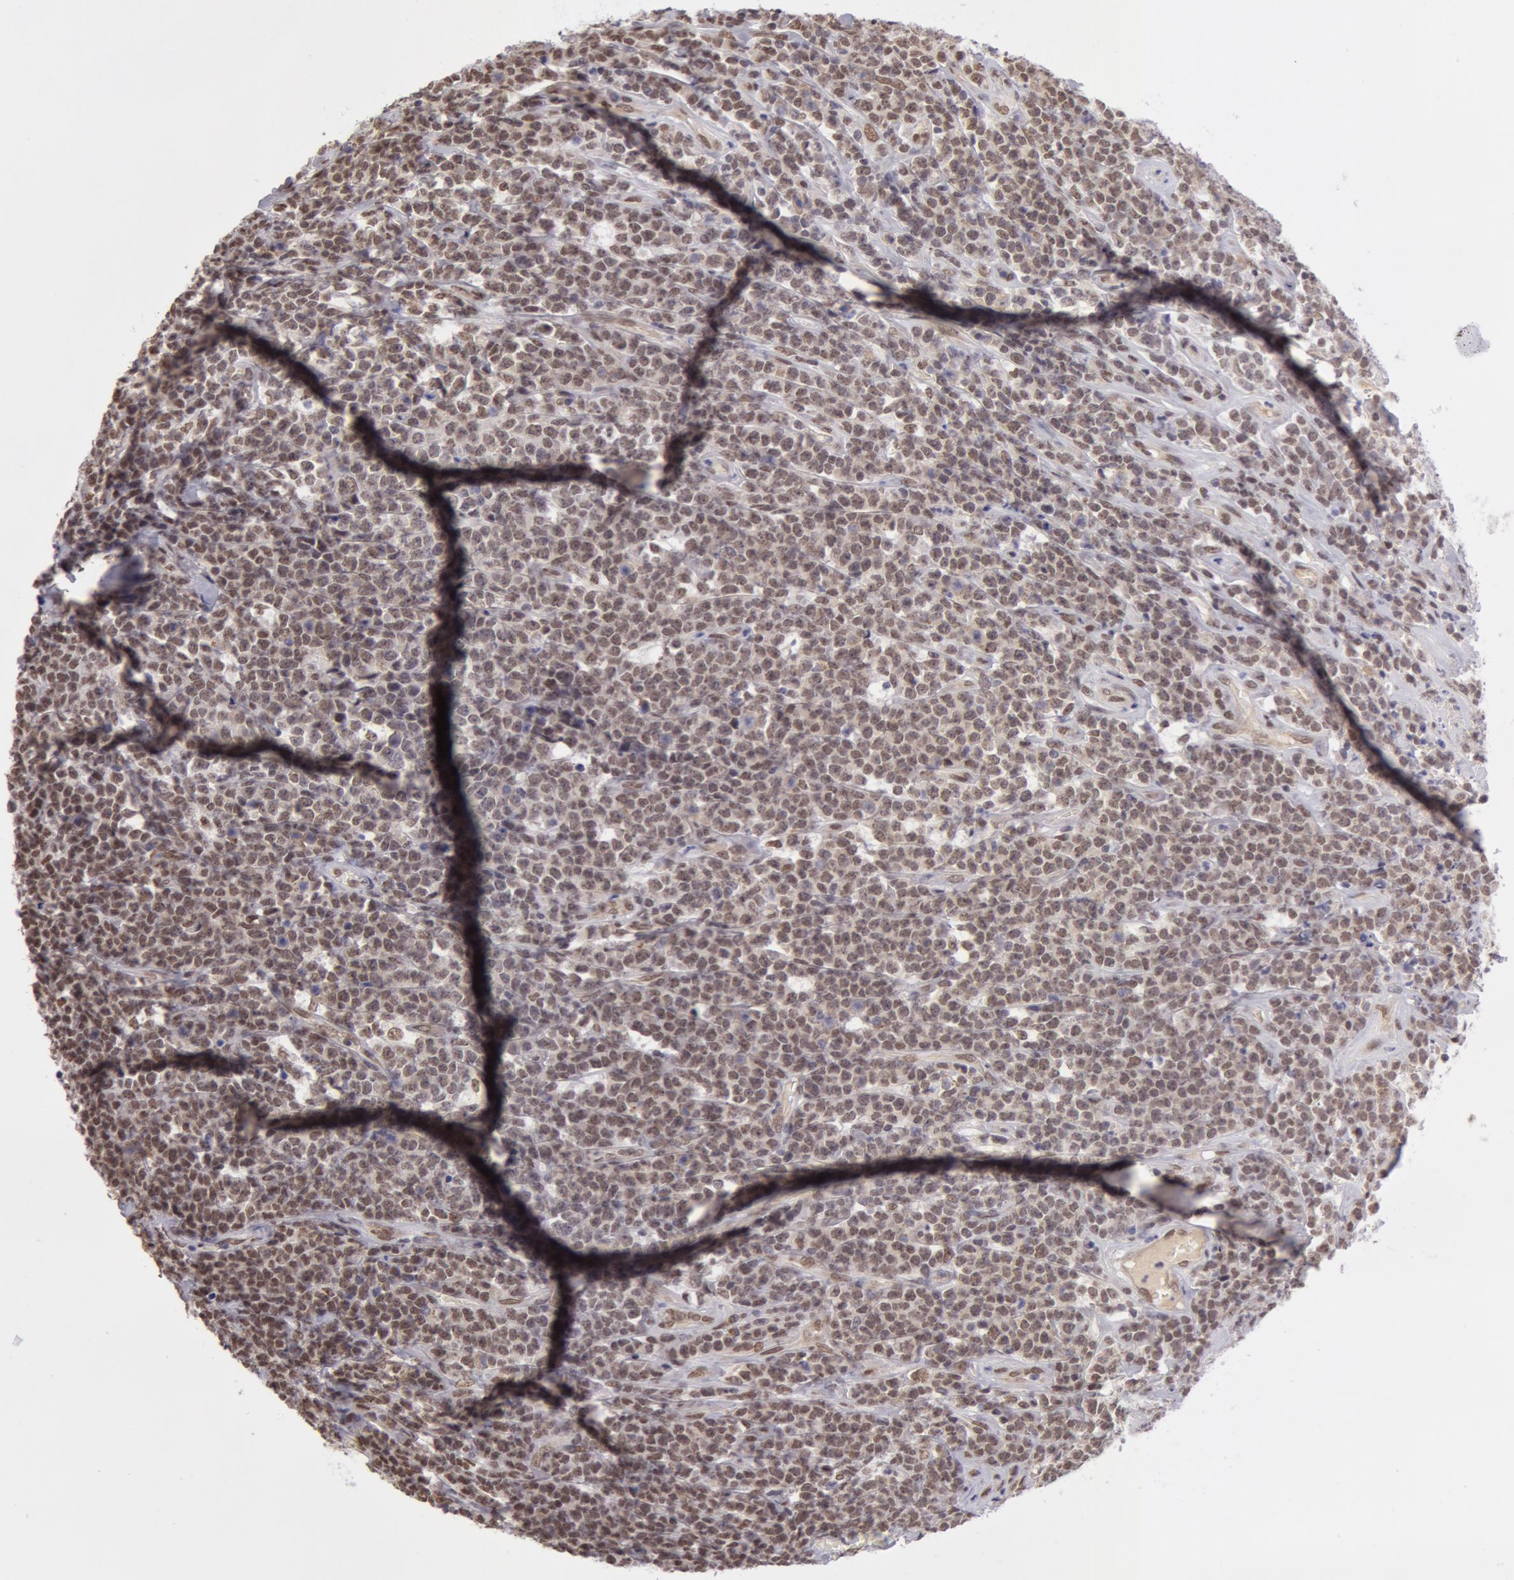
{"staining": {"intensity": "weak", "quantity": "25%-75%", "location": "cytoplasmic/membranous,nuclear"}, "tissue": "lymphoma", "cell_type": "Tumor cells", "image_type": "cancer", "snomed": [{"axis": "morphology", "description": "Malignant lymphoma, non-Hodgkin's type, High grade"}, {"axis": "topography", "description": "Small intestine"}, {"axis": "topography", "description": "Colon"}], "caption": "Human lymphoma stained with a protein marker exhibits weak staining in tumor cells.", "gene": "VRTN", "patient": {"sex": "male", "age": 8}}